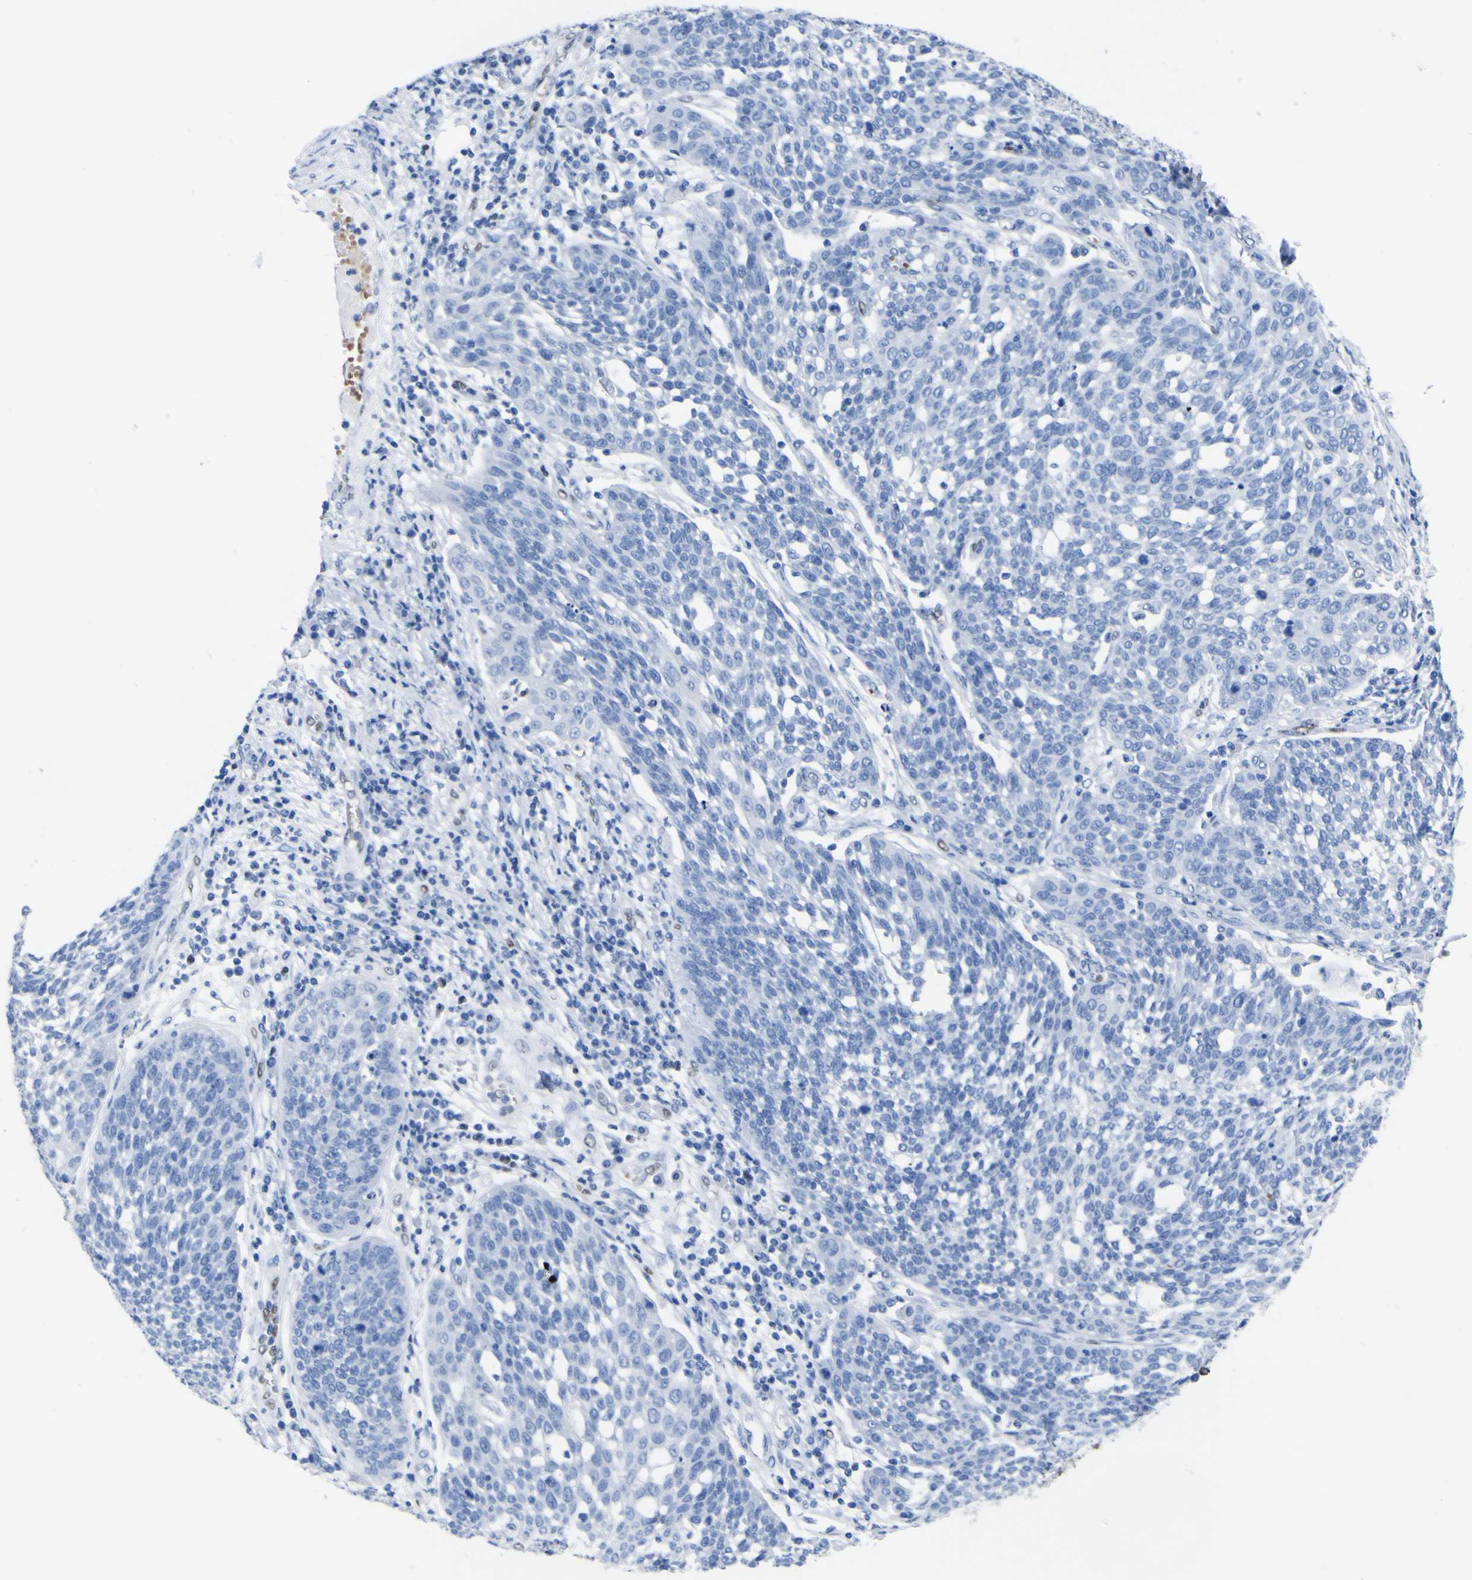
{"staining": {"intensity": "negative", "quantity": "none", "location": "none"}, "tissue": "cervical cancer", "cell_type": "Tumor cells", "image_type": "cancer", "snomed": [{"axis": "morphology", "description": "Squamous cell carcinoma, NOS"}, {"axis": "topography", "description": "Cervix"}], "caption": "IHC histopathology image of neoplastic tissue: human cervical squamous cell carcinoma stained with DAB exhibits no significant protein staining in tumor cells. (Brightfield microscopy of DAB (3,3'-diaminobenzidine) IHC at high magnification).", "gene": "DACH1", "patient": {"sex": "female", "age": 34}}